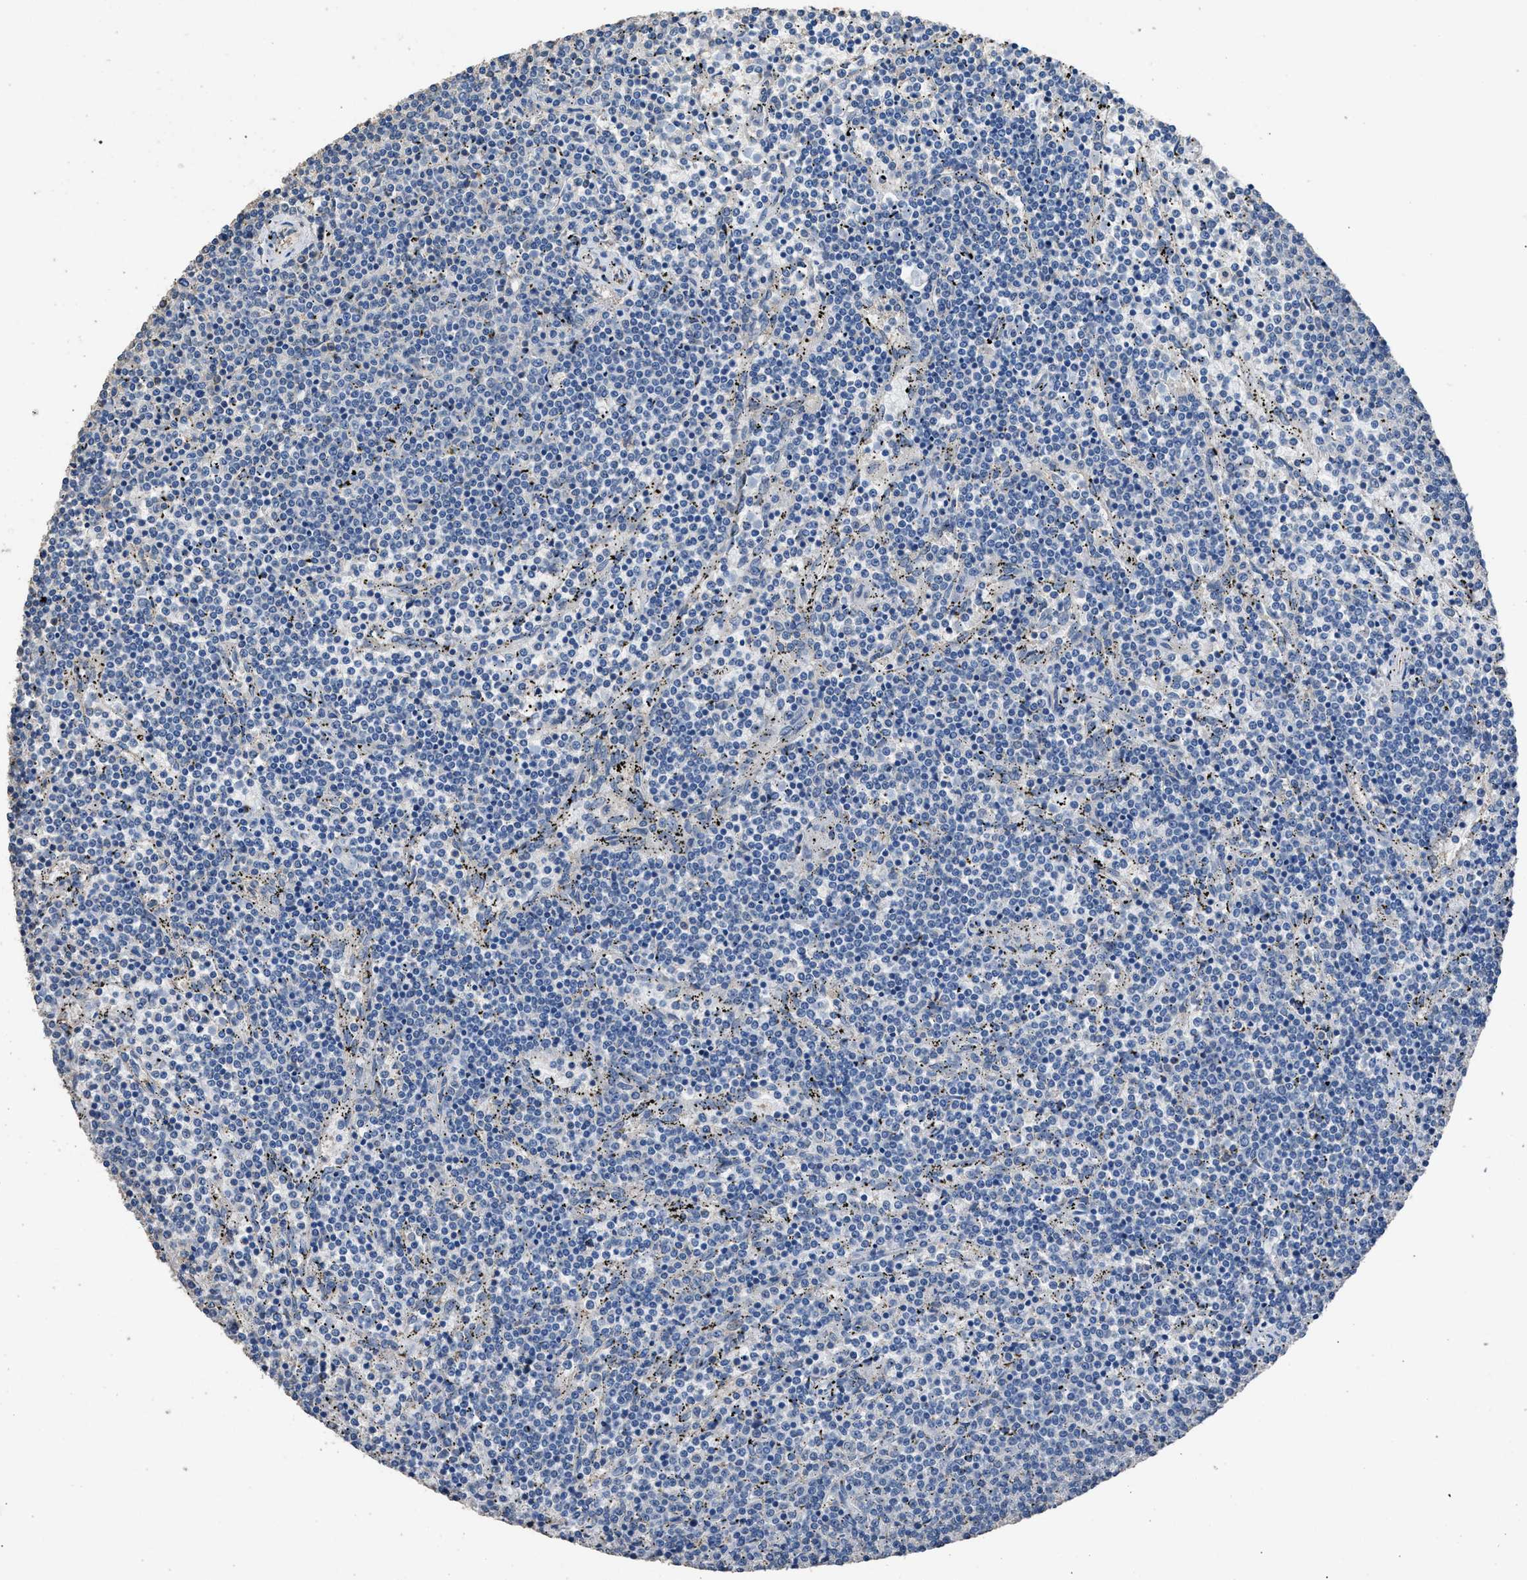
{"staining": {"intensity": "negative", "quantity": "none", "location": "none"}, "tissue": "lymphoma", "cell_type": "Tumor cells", "image_type": "cancer", "snomed": [{"axis": "morphology", "description": "Malignant lymphoma, non-Hodgkin's type, Low grade"}, {"axis": "topography", "description": "Spleen"}], "caption": "Tumor cells show no significant positivity in malignant lymphoma, non-Hodgkin's type (low-grade). The staining was performed using DAB (3,3'-diaminobenzidine) to visualize the protein expression in brown, while the nuclei were stained in blue with hematoxylin (Magnification: 20x).", "gene": "ITSN1", "patient": {"sex": "female", "age": 50}}